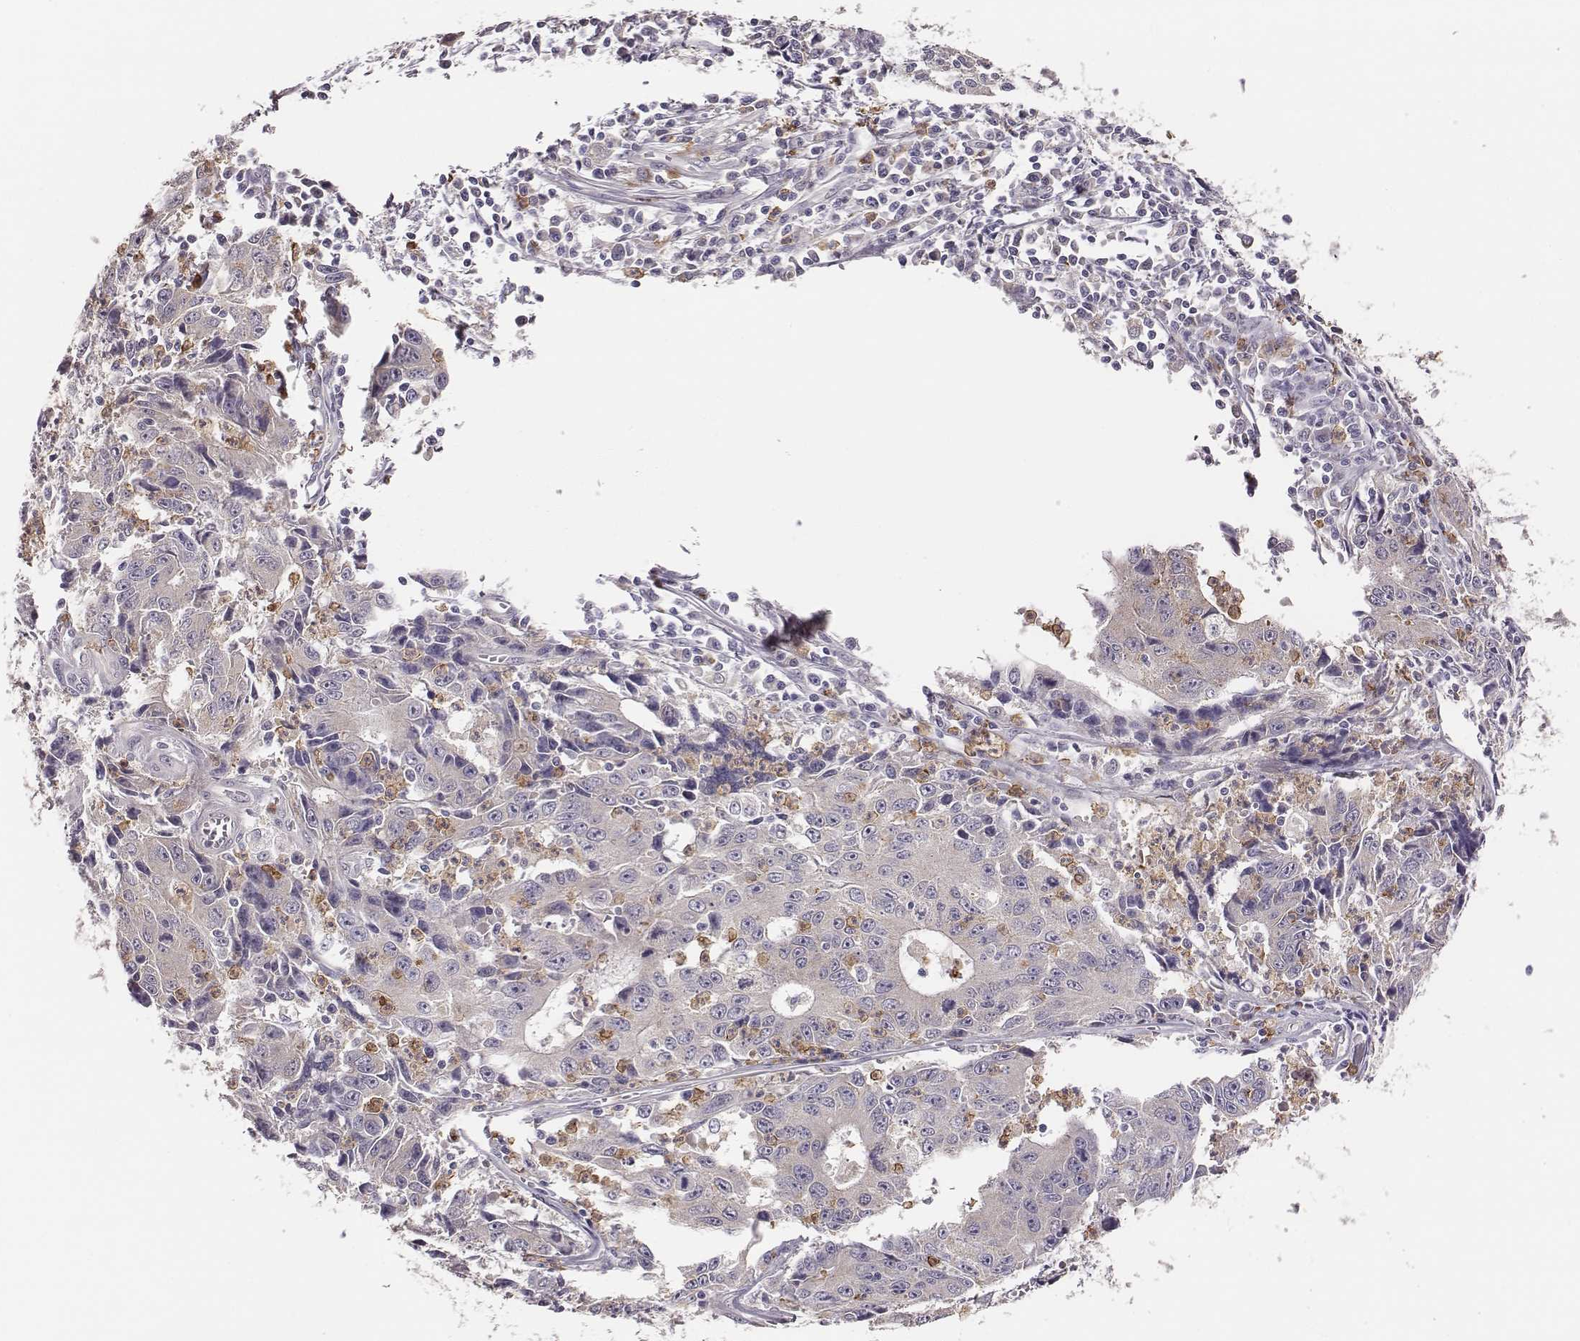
{"staining": {"intensity": "negative", "quantity": "none", "location": "none"}, "tissue": "liver cancer", "cell_type": "Tumor cells", "image_type": "cancer", "snomed": [{"axis": "morphology", "description": "Cholangiocarcinoma"}, {"axis": "topography", "description": "Liver"}], "caption": "Tumor cells are negative for protein expression in human liver cancer.", "gene": "KMO", "patient": {"sex": "male", "age": 65}}